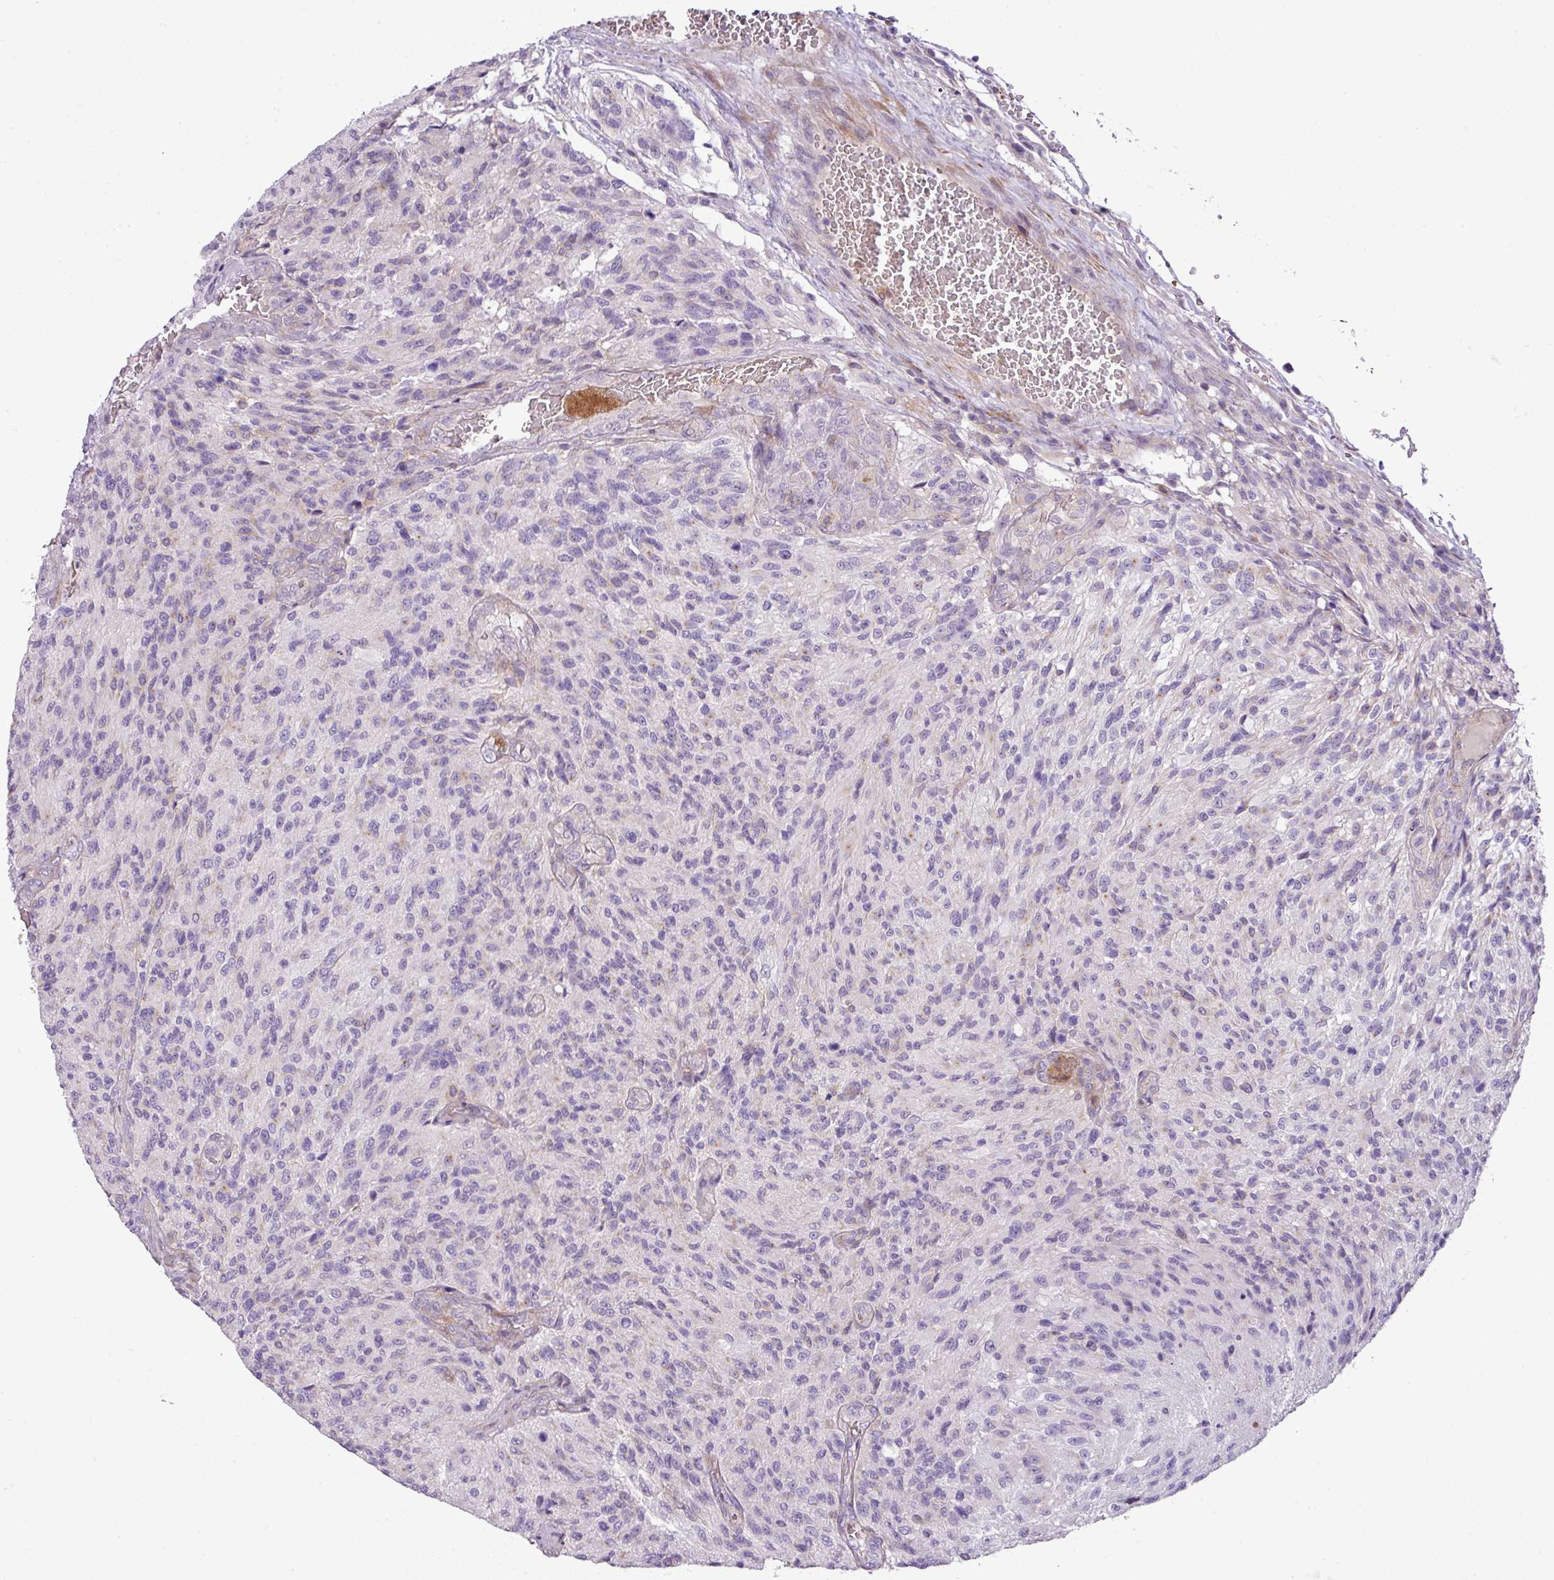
{"staining": {"intensity": "negative", "quantity": "none", "location": "none"}, "tissue": "glioma", "cell_type": "Tumor cells", "image_type": "cancer", "snomed": [{"axis": "morphology", "description": "Normal tissue, NOS"}, {"axis": "morphology", "description": "Glioma, malignant, High grade"}, {"axis": "topography", "description": "Cerebral cortex"}], "caption": "There is no significant positivity in tumor cells of glioma.", "gene": "NBEAL2", "patient": {"sex": "male", "age": 56}}